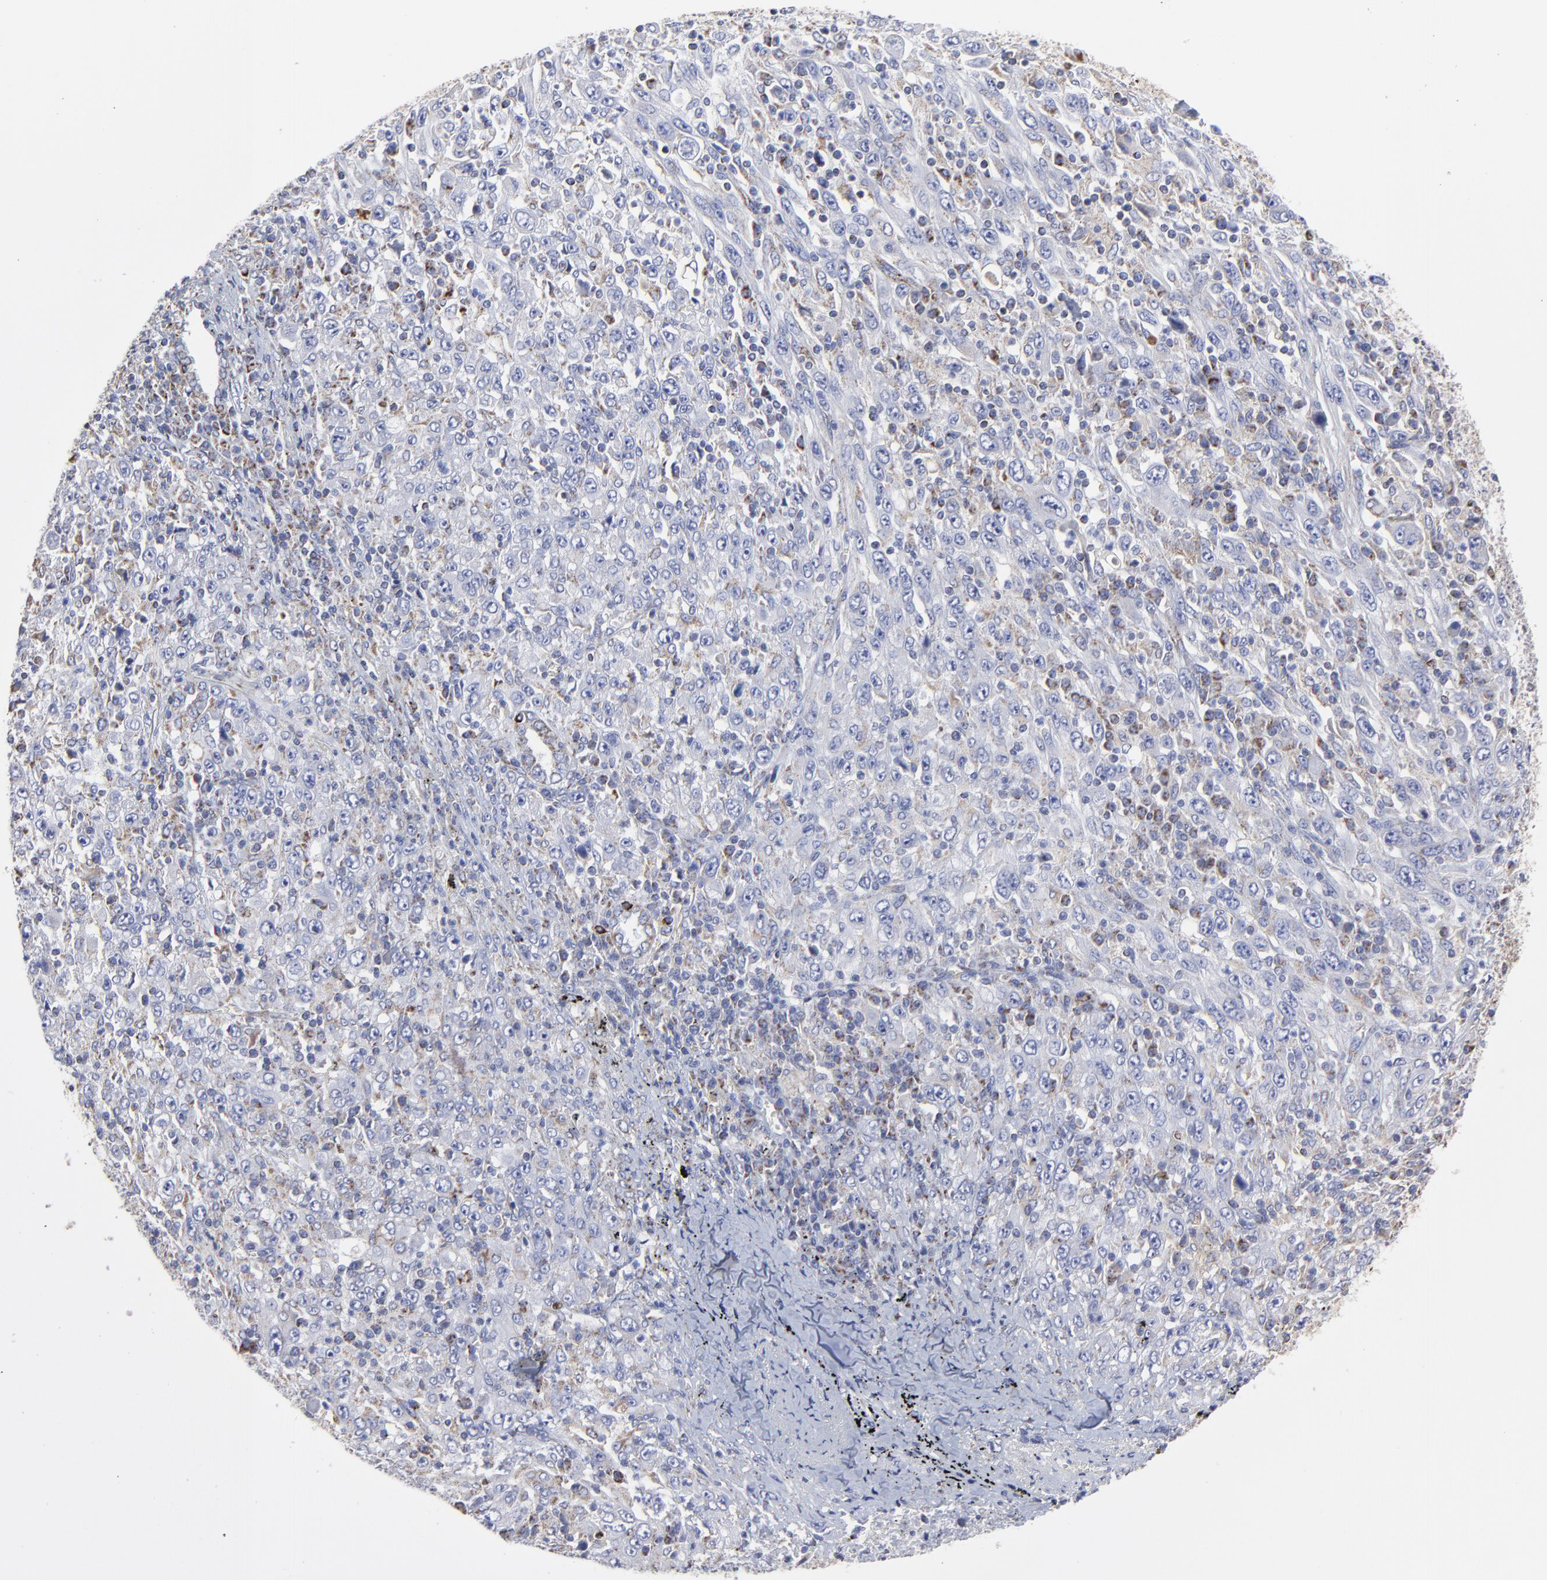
{"staining": {"intensity": "weak", "quantity": "<25%", "location": "cytoplasmic/membranous"}, "tissue": "melanoma", "cell_type": "Tumor cells", "image_type": "cancer", "snomed": [{"axis": "morphology", "description": "Malignant melanoma, Metastatic site"}, {"axis": "topography", "description": "Skin"}], "caption": "This image is of malignant melanoma (metastatic site) stained with immunohistochemistry (IHC) to label a protein in brown with the nuclei are counter-stained blue. There is no positivity in tumor cells.", "gene": "PINK1", "patient": {"sex": "female", "age": 56}}